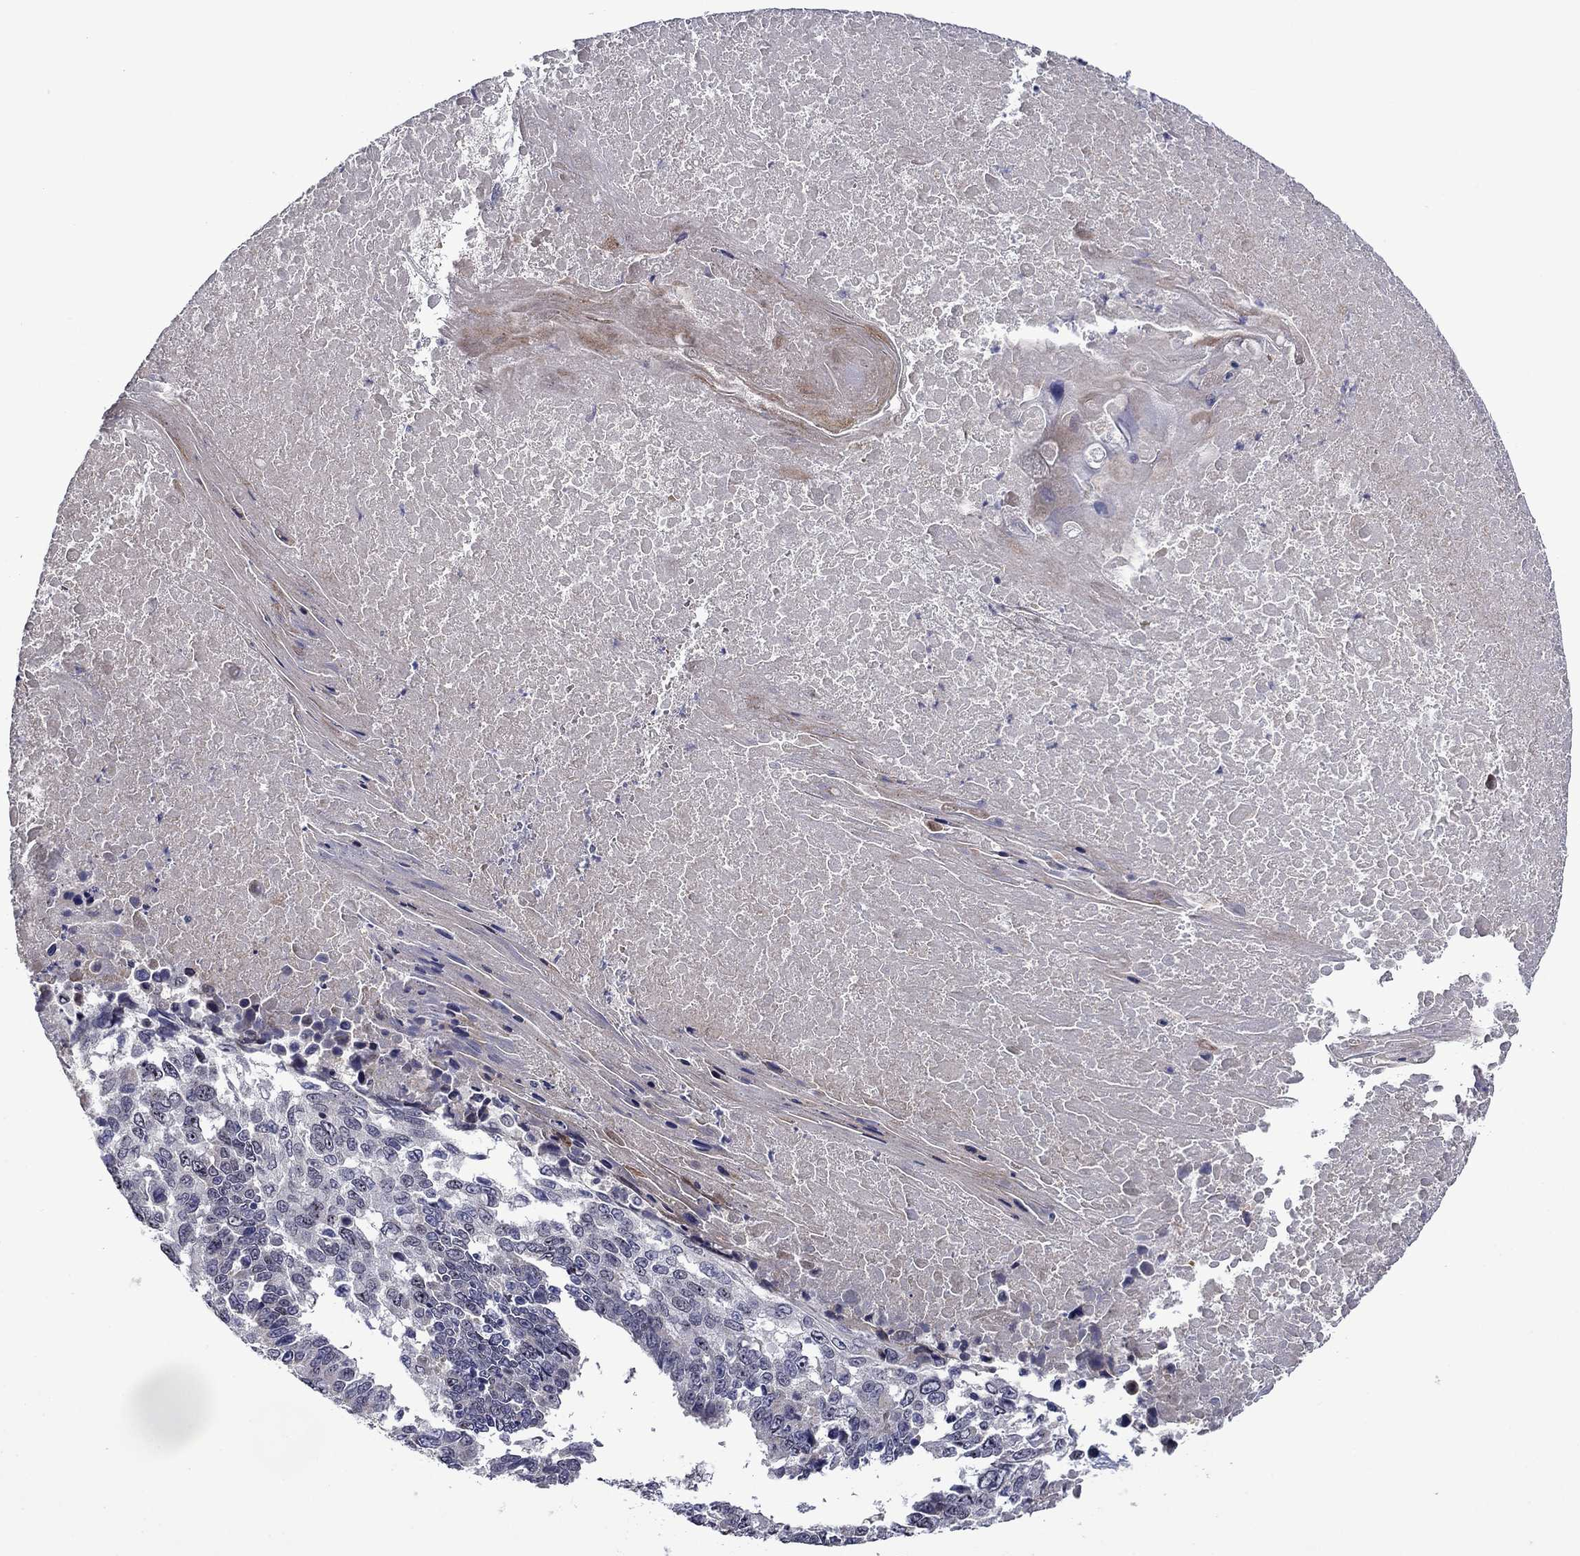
{"staining": {"intensity": "negative", "quantity": "none", "location": "none"}, "tissue": "lung cancer", "cell_type": "Tumor cells", "image_type": "cancer", "snomed": [{"axis": "morphology", "description": "Squamous cell carcinoma, NOS"}, {"axis": "topography", "description": "Lung"}], "caption": "Immunohistochemistry of human squamous cell carcinoma (lung) exhibits no expression in tumor cells.", "gene": "SLITRK1", "patient": {"sex": "male", "age": 73}}